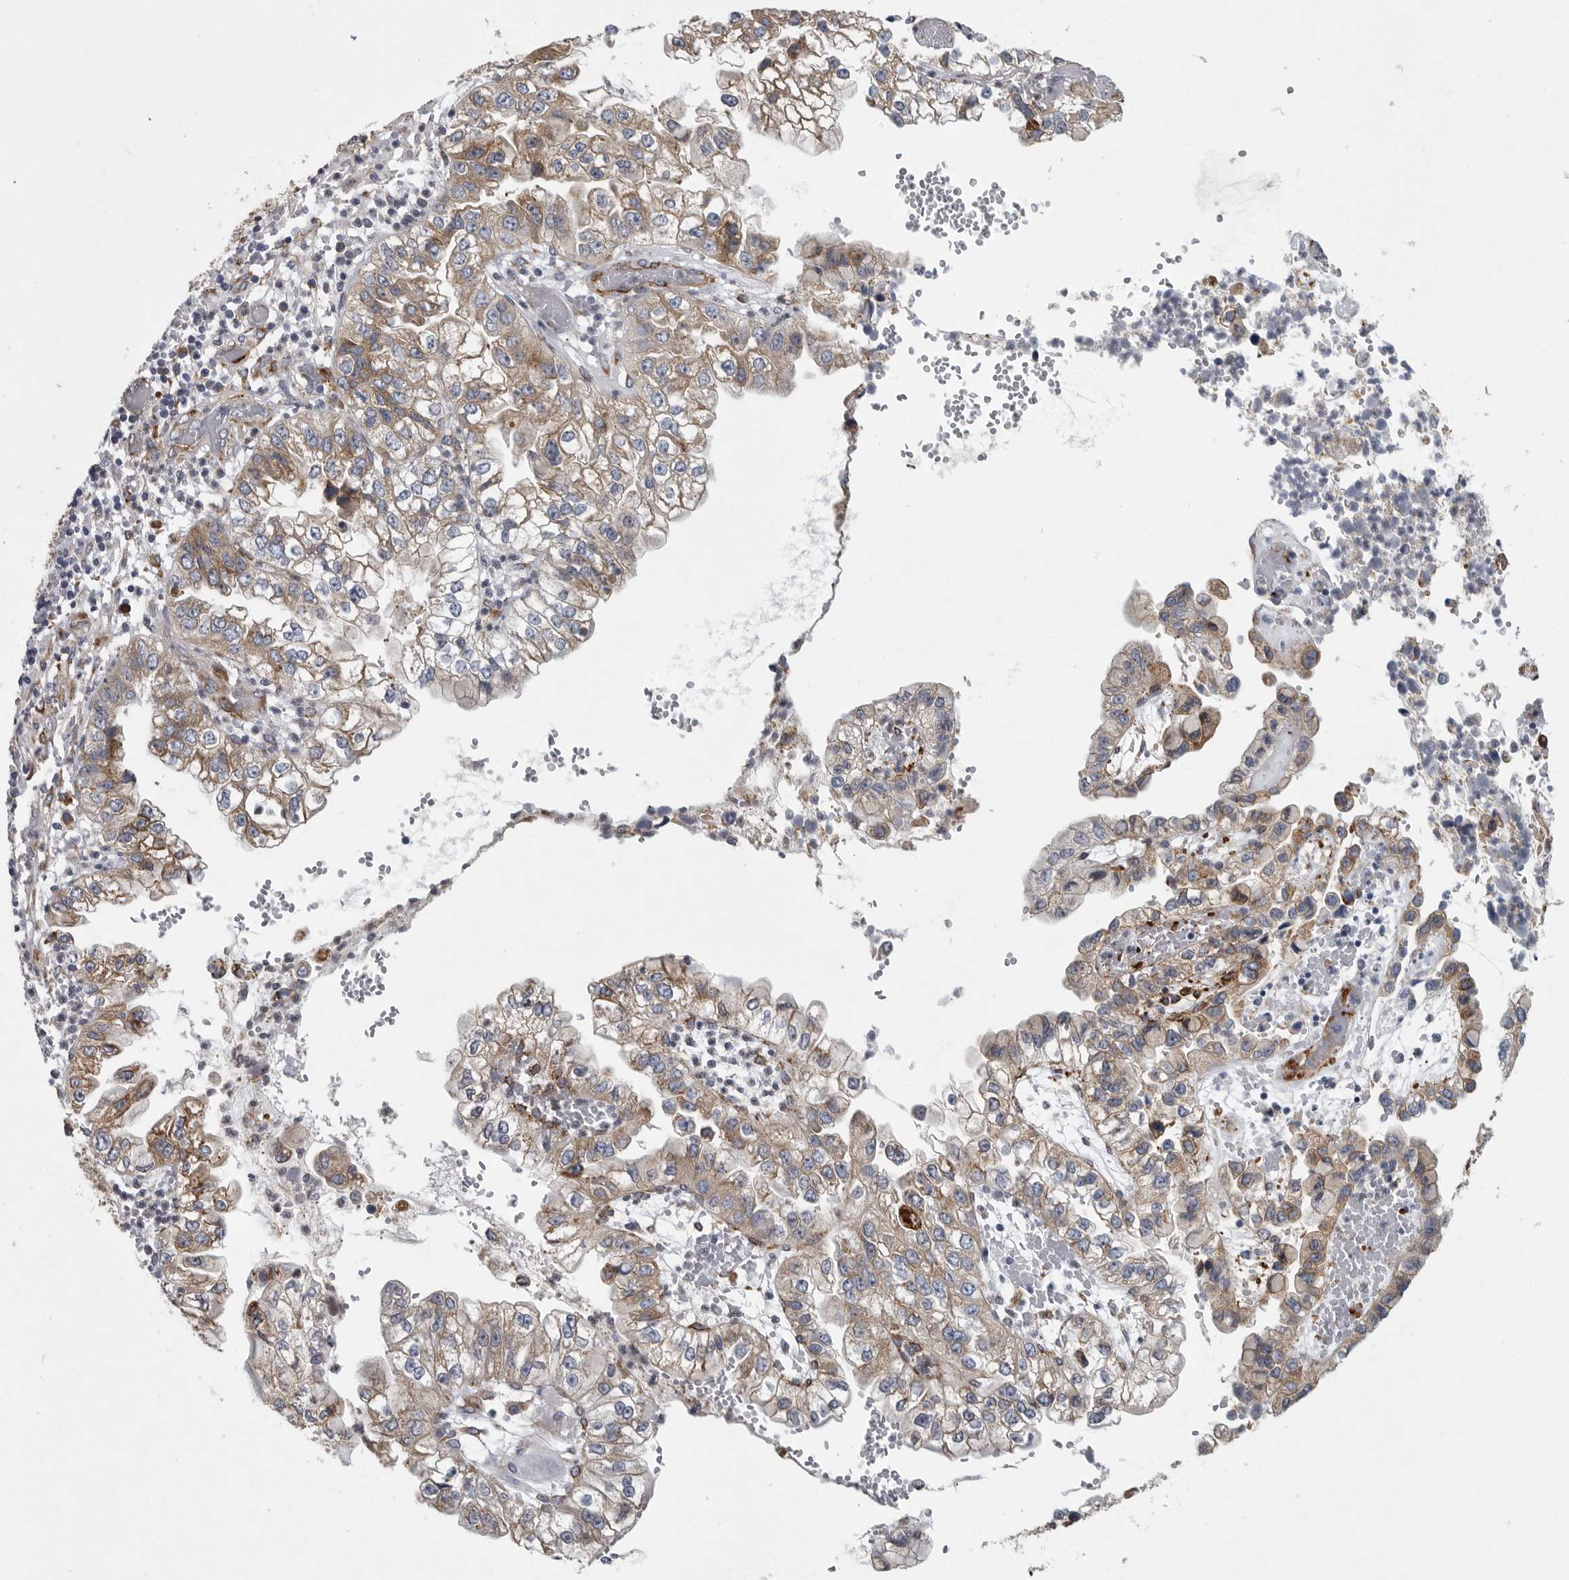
{"staining": {"intensity": "moderate", "quantity": ">75%", "location": "cytoplasmic/membranous"}, "tissue": "liver cancer", "cell_type": "Tumor cells", "image_type": "cancer", "snomed": [{"axis": "morphology", "description": "Cholangiocarcinoma"}, {"axis": "topography", "description": "Liver"}], "caption": "Tumor cells exhibit moderate cytoplasmic/membranous staining in about >75% of cells in cholangiocarcinoma (liver).", "gene": "MINPP1", "patient": {"sex": "female", "age": 79}}